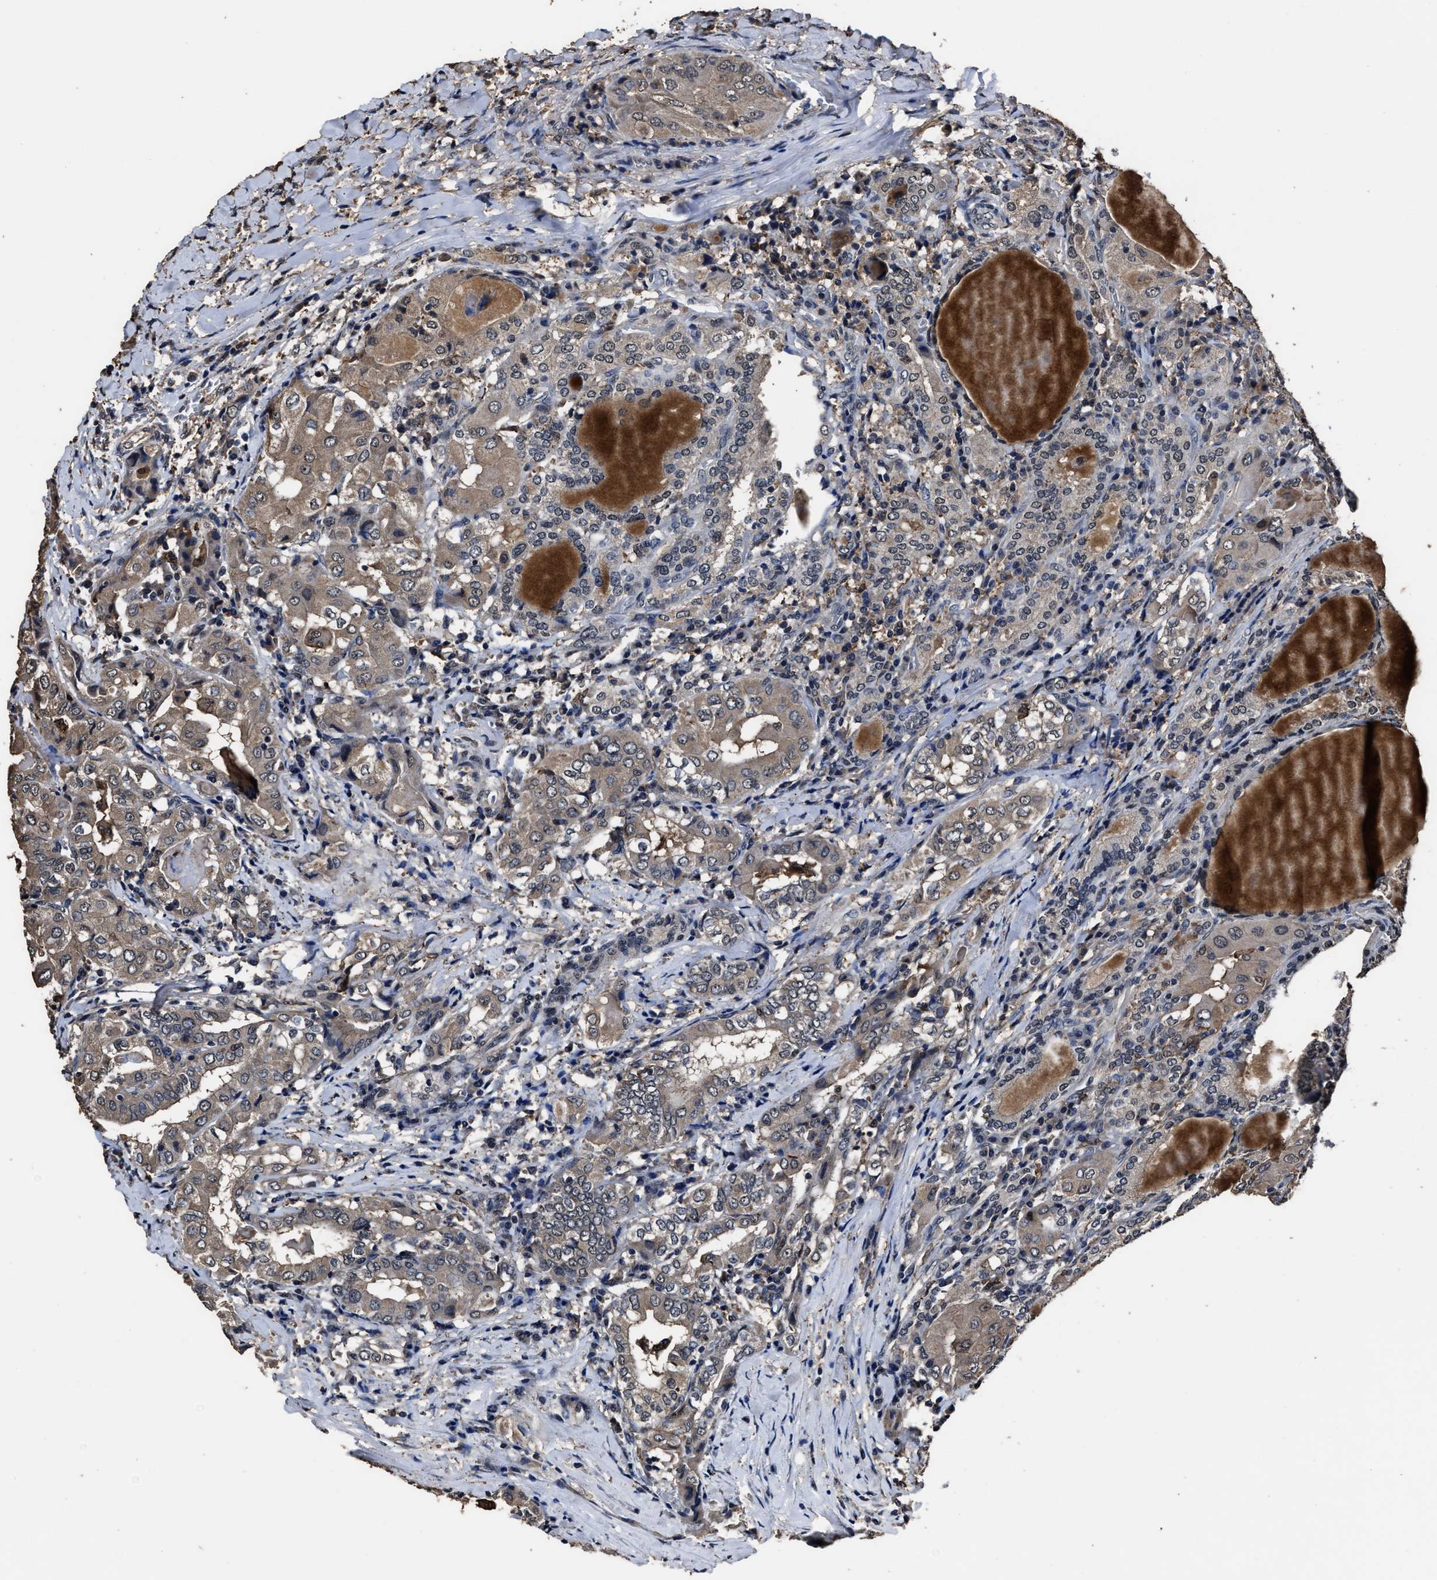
{"staining": {"intensity": "weak", "quantity": "25%-75%", "location": "cytoplasmic/membranous"}, "tissue": "thyroid cancer", "cell_type": "Tumor cells", "image_type": "cancer", "snomed": [{"axis": "morphology", "description": "Papillary adenocarcinoma, NOS"}, {"axis": "topography", "description": "Thyroid gland"}], "caption": "An immunohistochemistry (IHC) photomicrograph of tumor tissue is shown. Protein staining in brown highlights weak cytoplasmic/membranous positivity in thyroid papillary adenocarcinoma within tumor cells. (brown staining indicates protein expression, while blue staining denotes nuclei).", "gene": "RSBN1L", "patient": {"sex": "female", "age": 42}}